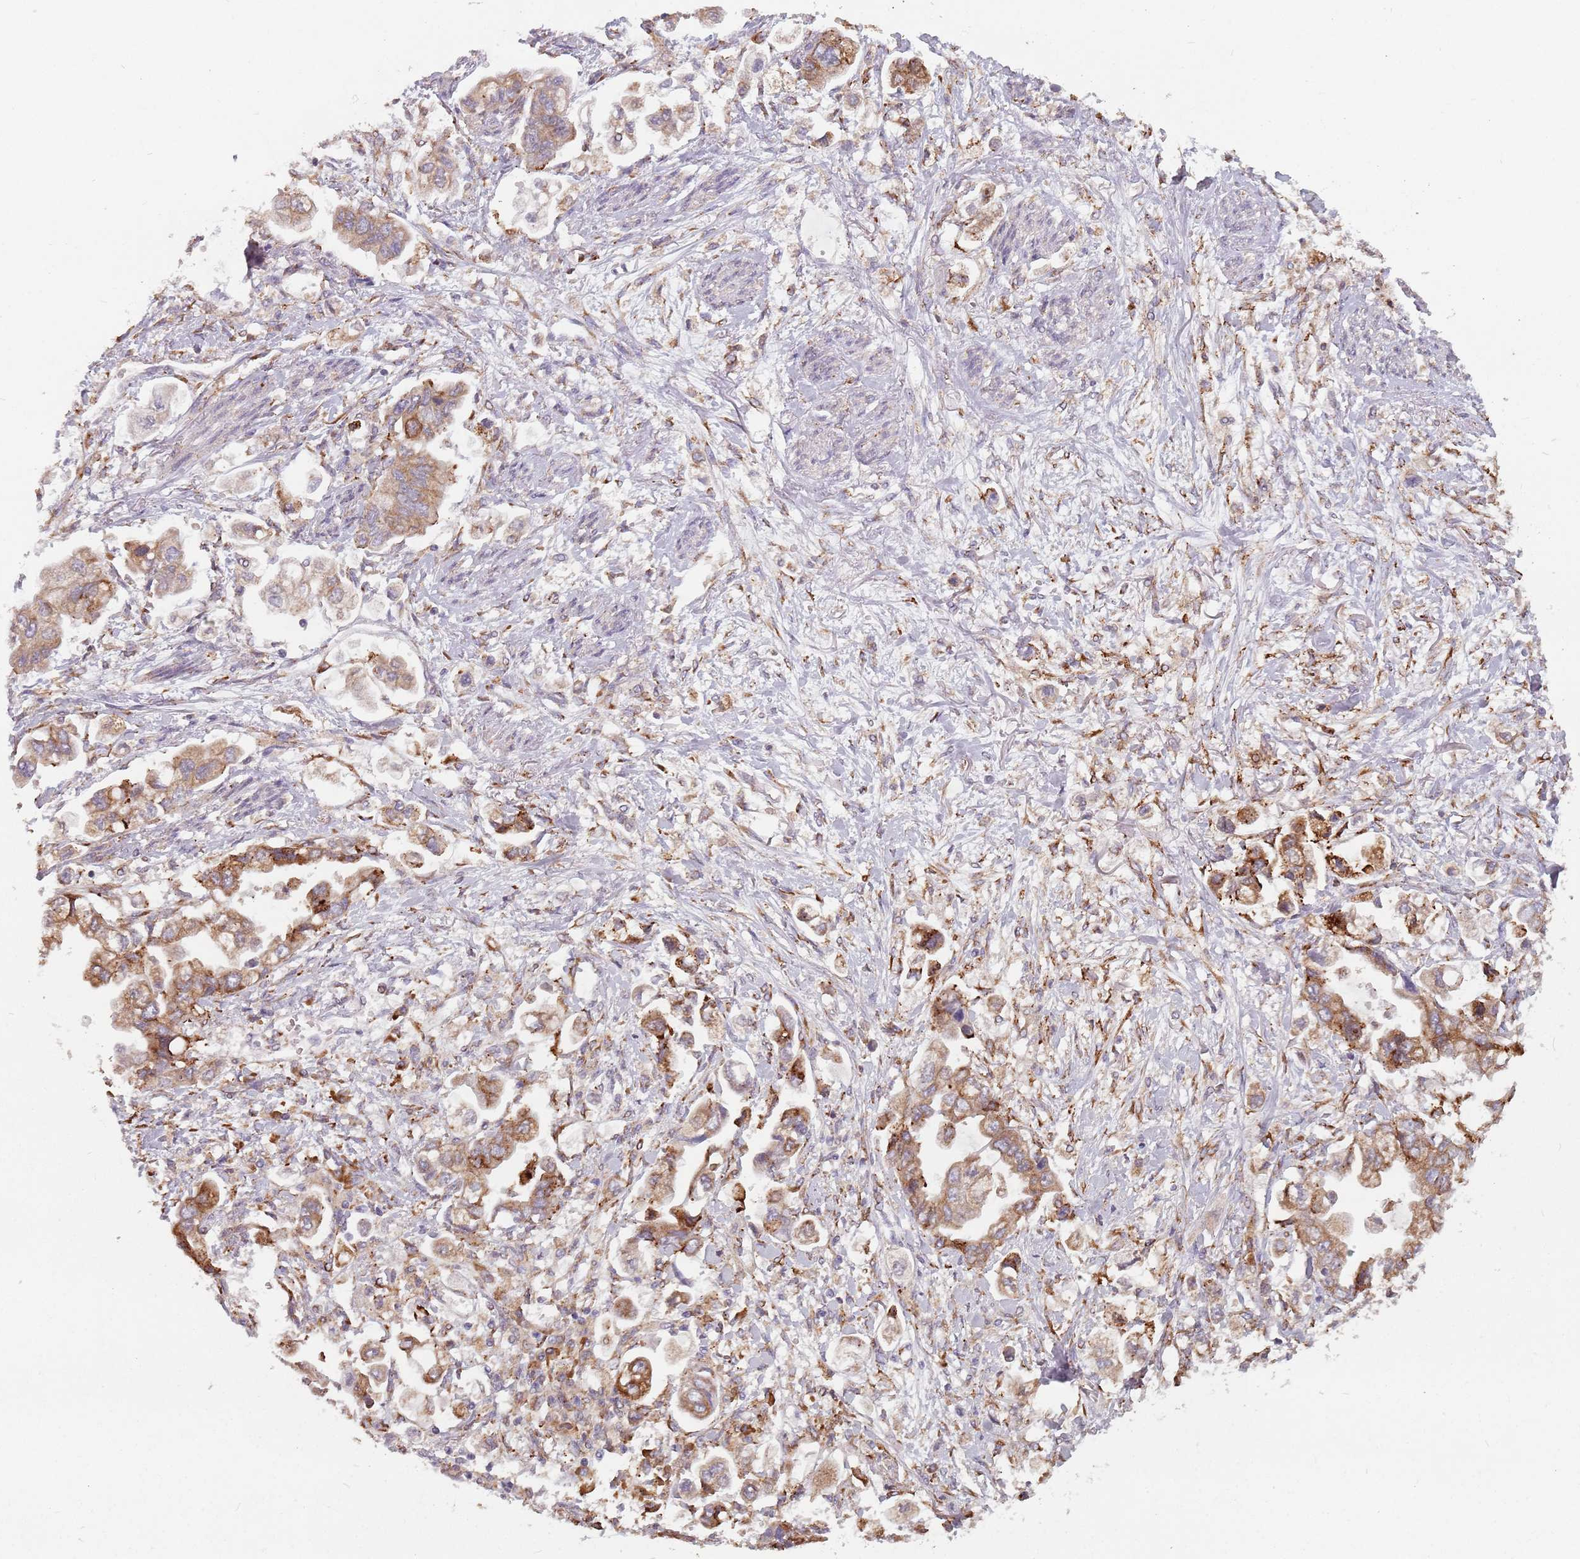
{"staining": {"intensity": "moderate", "quantity": ">75%", "location": "cytoplasmic/membranous"}, "tissue": "stomach cancer", "cell_type": "Tumor cells", "image_type": "cancer", "snomed": [{"axis": "morphology", "description": "Adenocarcinoma, NOS"}, {"axis": "topography", "description": "Stomach"}], "caption": "Brown immunohistochemical staining in human stomach adenocarcinoma displays moderate cytoplasmic/membranous positivity in approximately >75% of tumor cells.", "gene": "RPS9", "patient": {"sex": "male", "age": 62}}